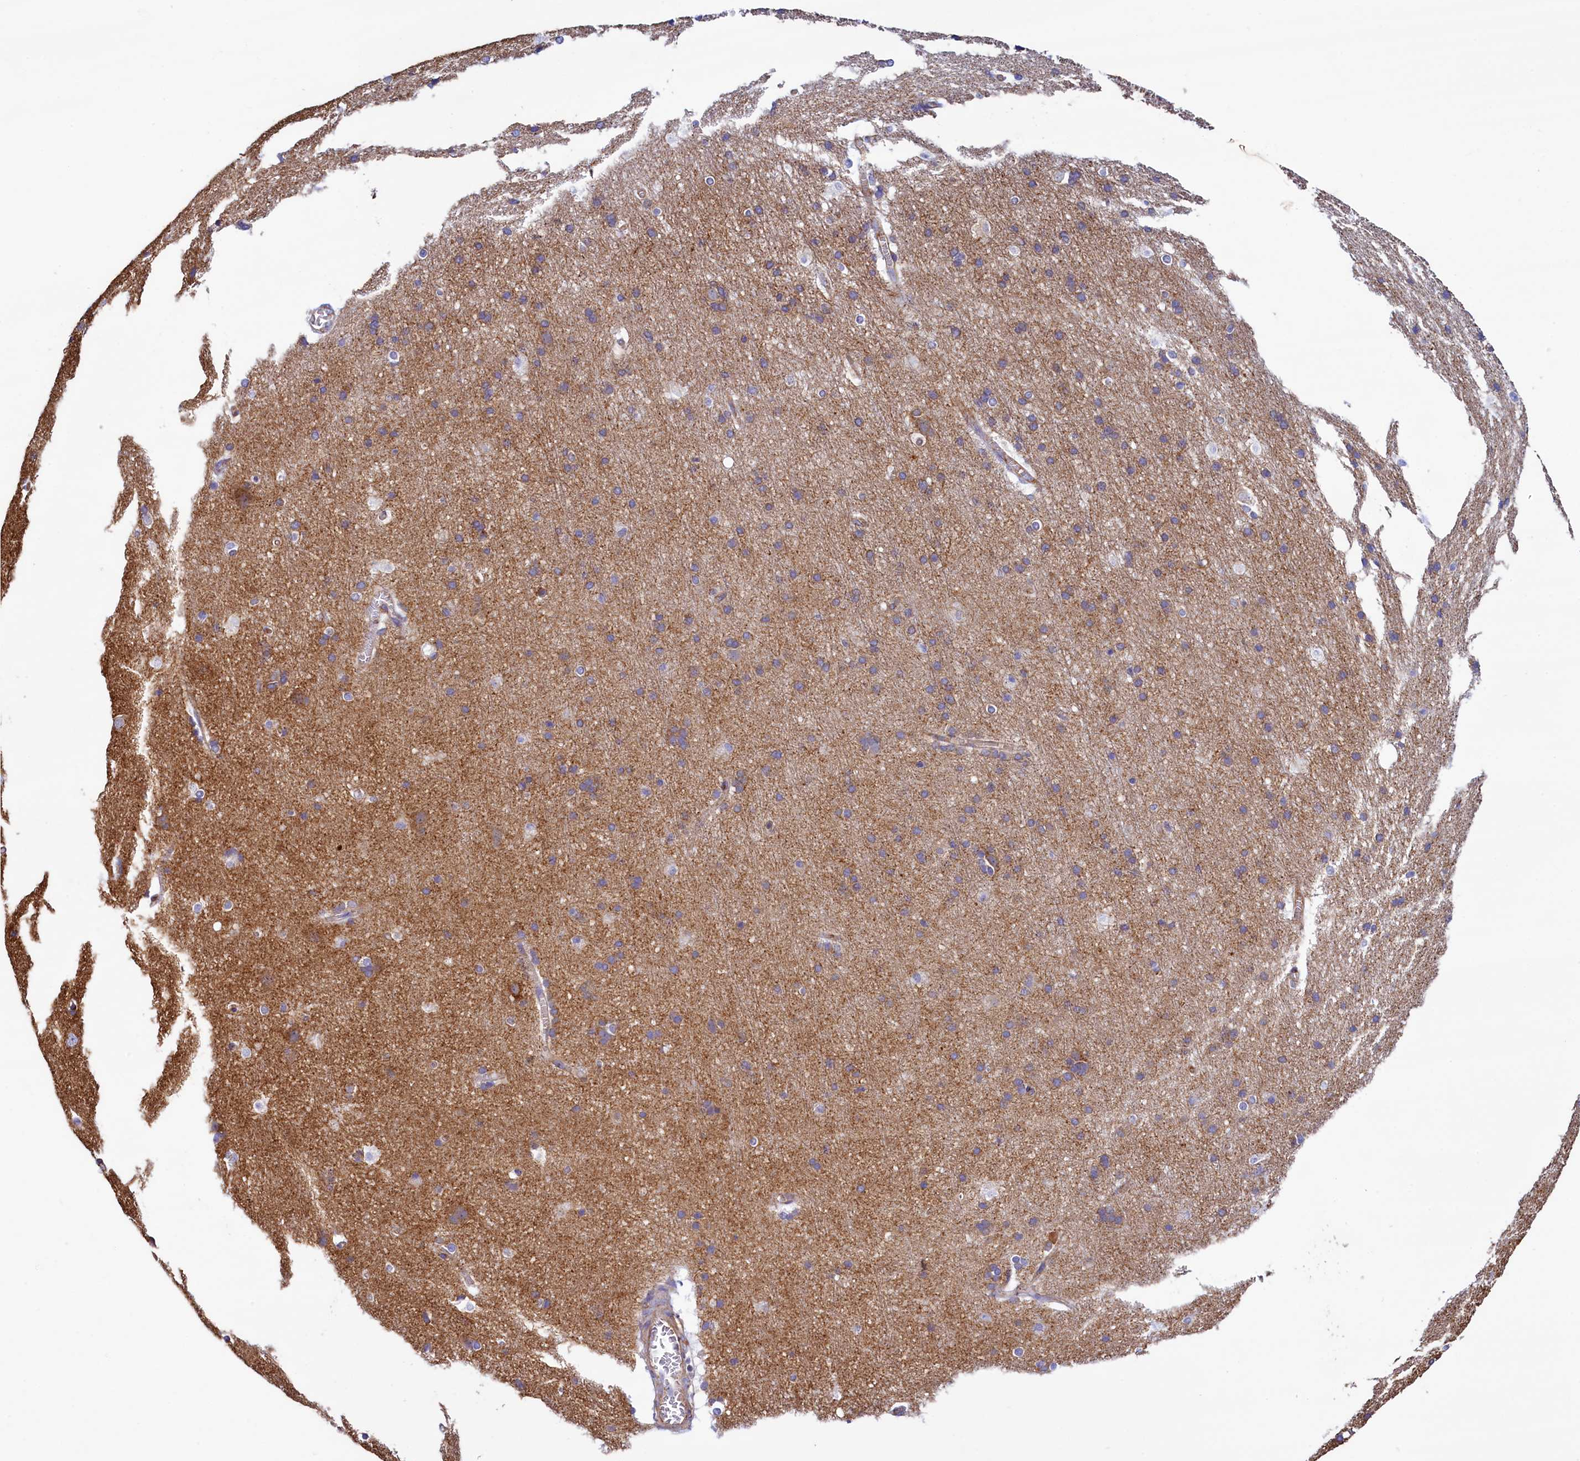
{"staining": {"intensity": "weak", "quantity": "25%-75%", "location": "cytoplasmic/membranous"}, "tissue": "cerebral cortex", "cell_type": "Endothelial cells", "image_type": "normal", "snomed": [{"axis": "morphology", "description": "Normal tissue, NOS"}, {"axis": "topography", "description": "Cerebral cortex"}], "caption": "A high-resolution image shows immunohistochemistry staining of unremarkable cerebral cortex, which exhibits weak cytoplasmic/membranous expression in about 25%-75% of endothelial cells. The protein of interest is stained brown, and the nuclei are stained in blue (DAB IHC with brightfield microscopy, high magnification).", "gene": "GPR21", "patient": {"sex": "male", "age": 54}}